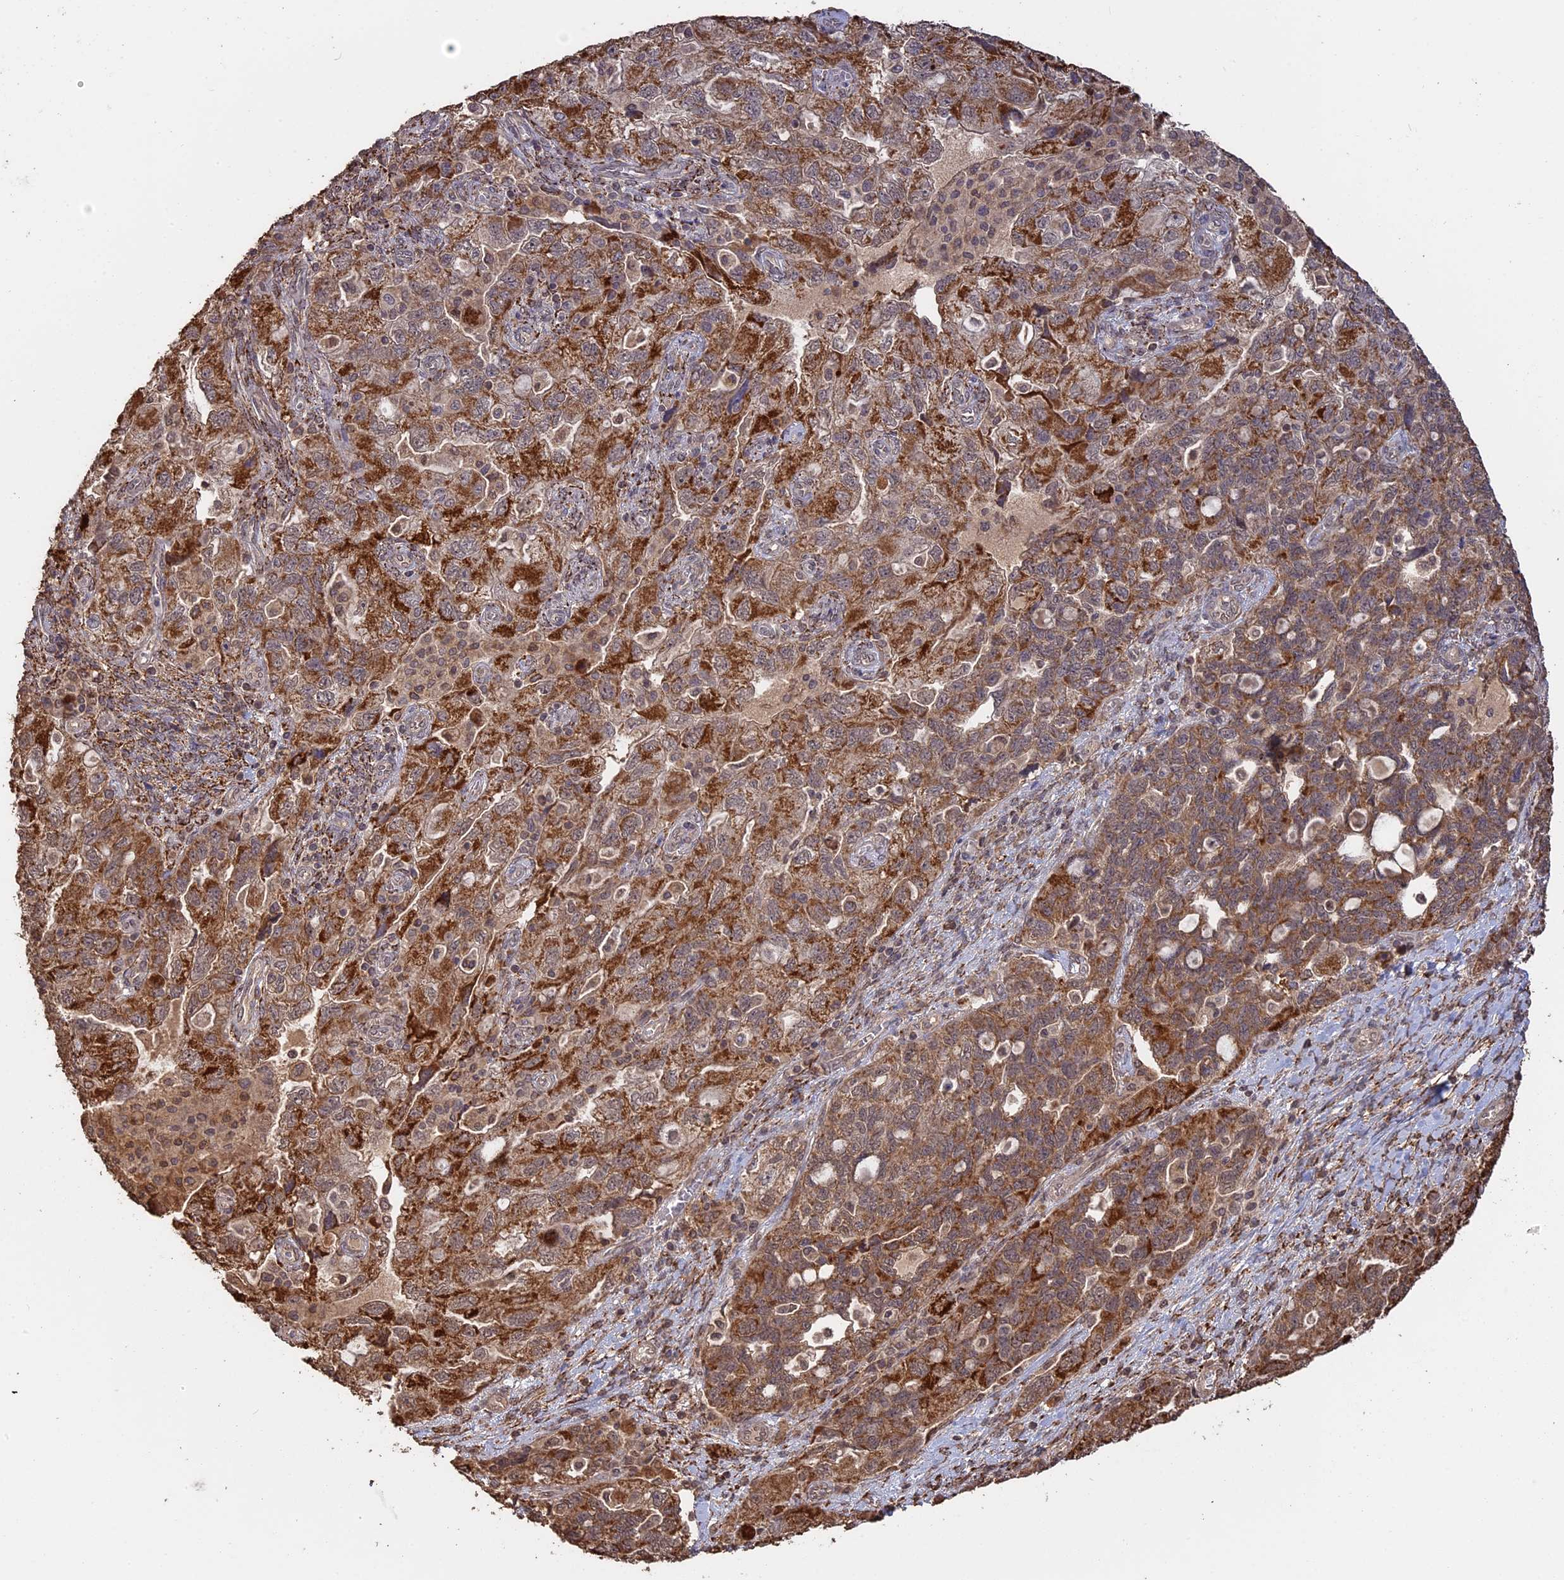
{"staining": {"intensity": "strong", "quantity": "25%-75%", "location": "cytoplasmic/membranous"}, "tissue": "ovarian cancer", "cell_type": "Tumor cells", "image_type": "cancer", "snomed": [{"axis": "morphology", "description": "Carcinoma, endometroid"}, {"axis": "topography", "description": "Ovary"}], "caption": "Endometroid carcinoma (ovarian) stained for a protein (brown) exhibits strong cytoplasmic/membranous positive staining in about 25%-75% of tumor cells.", "gene": "FAM210B", "patient": {"sex": "female", "age": 51}}